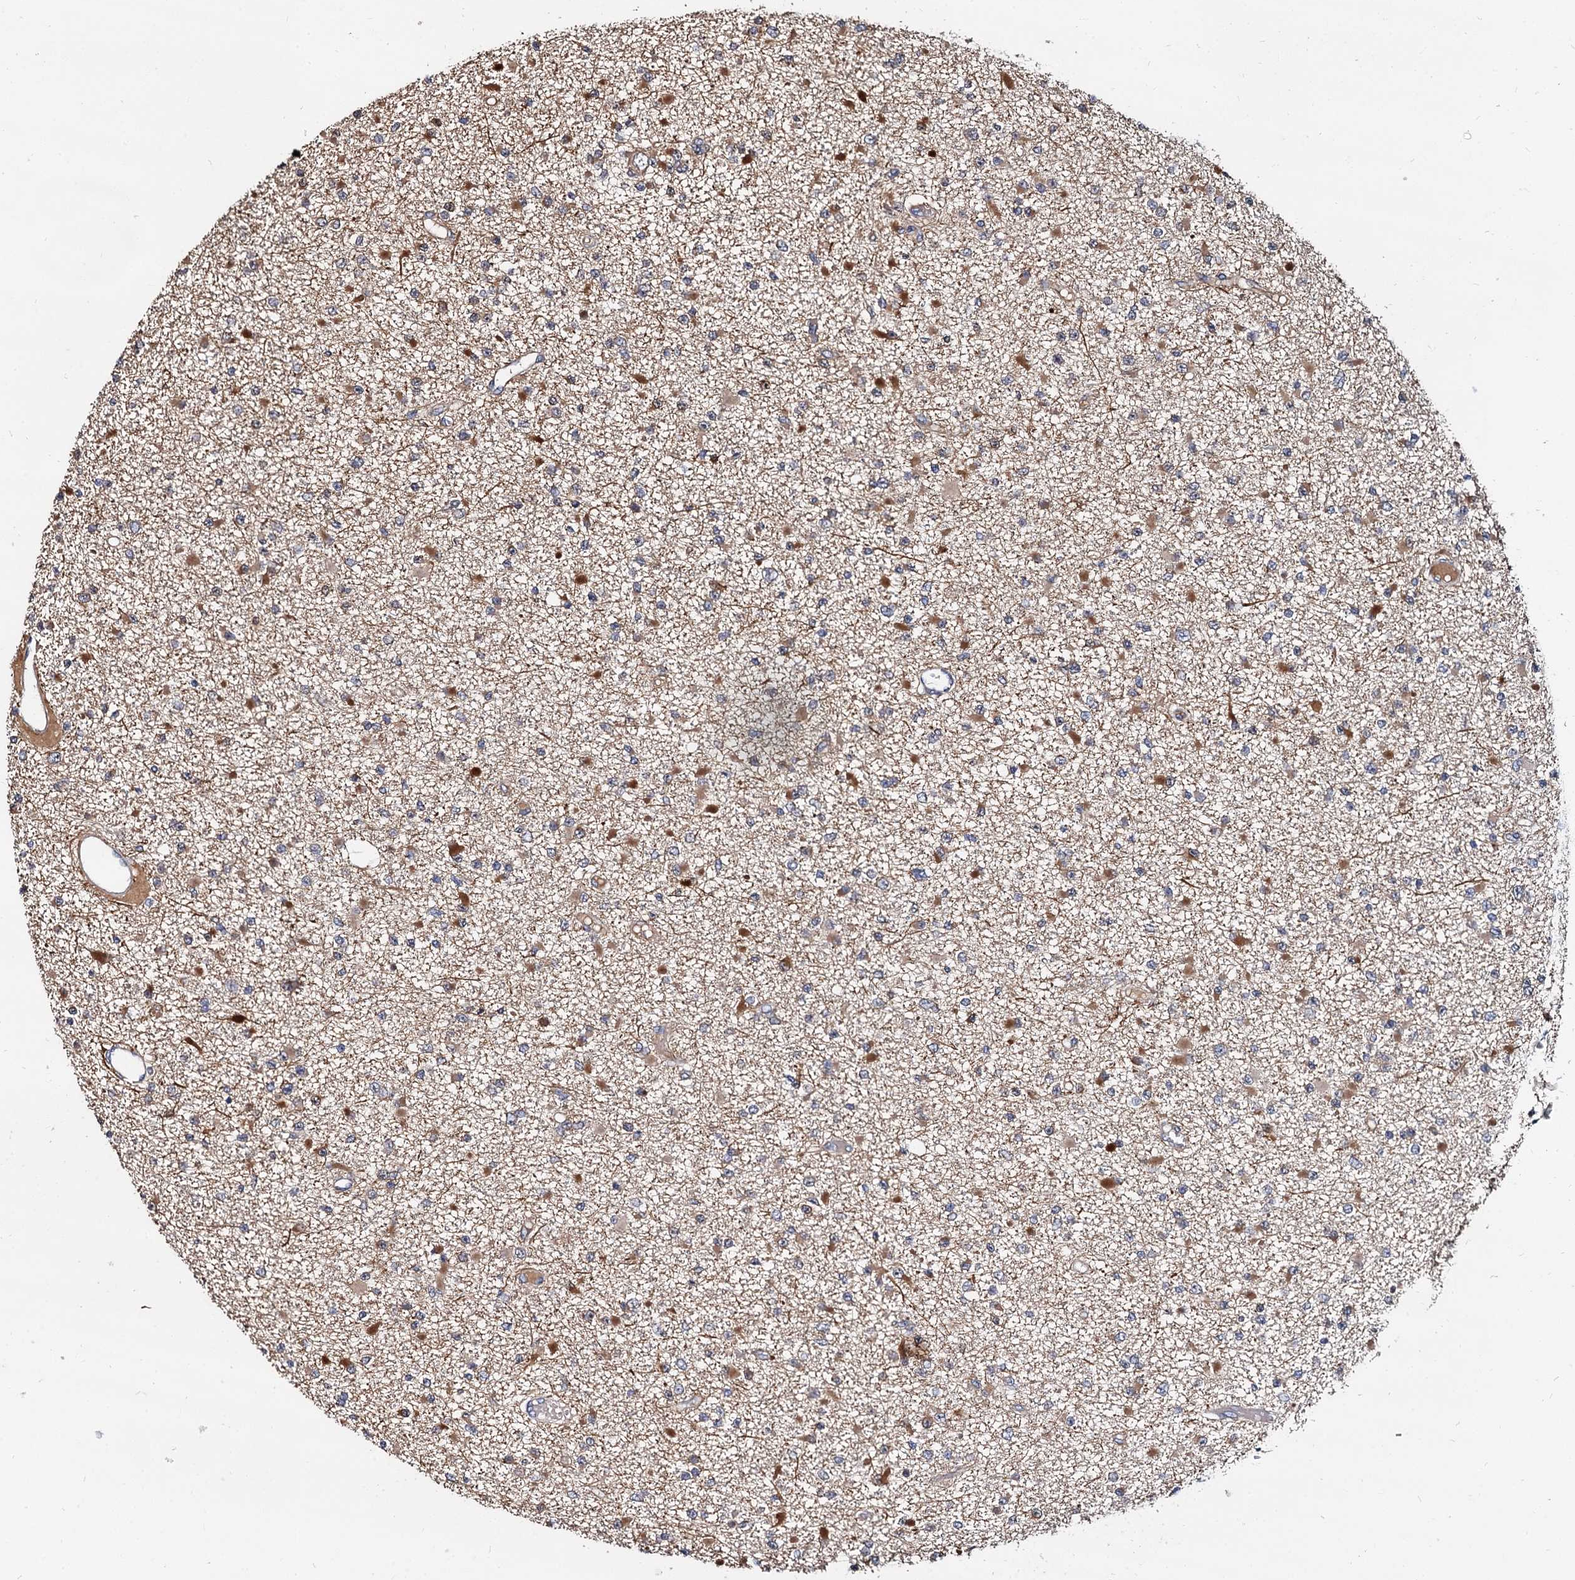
{"staining": {"intensity": "moderate", "quantity": "<25%", "location": "cytoplasmic/membranous"}, "tissue": "glioma", "cell_type": "Tumor cells", "image_type": "cancer", "snomed": [{"axis": "morphology", "description": "Glioma, malignant, Low grade"}, {"axis": "topography", "description": "Brain"}], "caption": "Glioma tissue demonstrates moderate cytoplasmic/membranous expression in approximately <25% of tumor cells The staining was performed using DAB (3,3'-diaminobenzidine), with brown indicating positive protein expression. Nuclei are stained blue with hematoxylin.", "gene": "WWC3", "patient": {"sex": "female", "age": 22}}